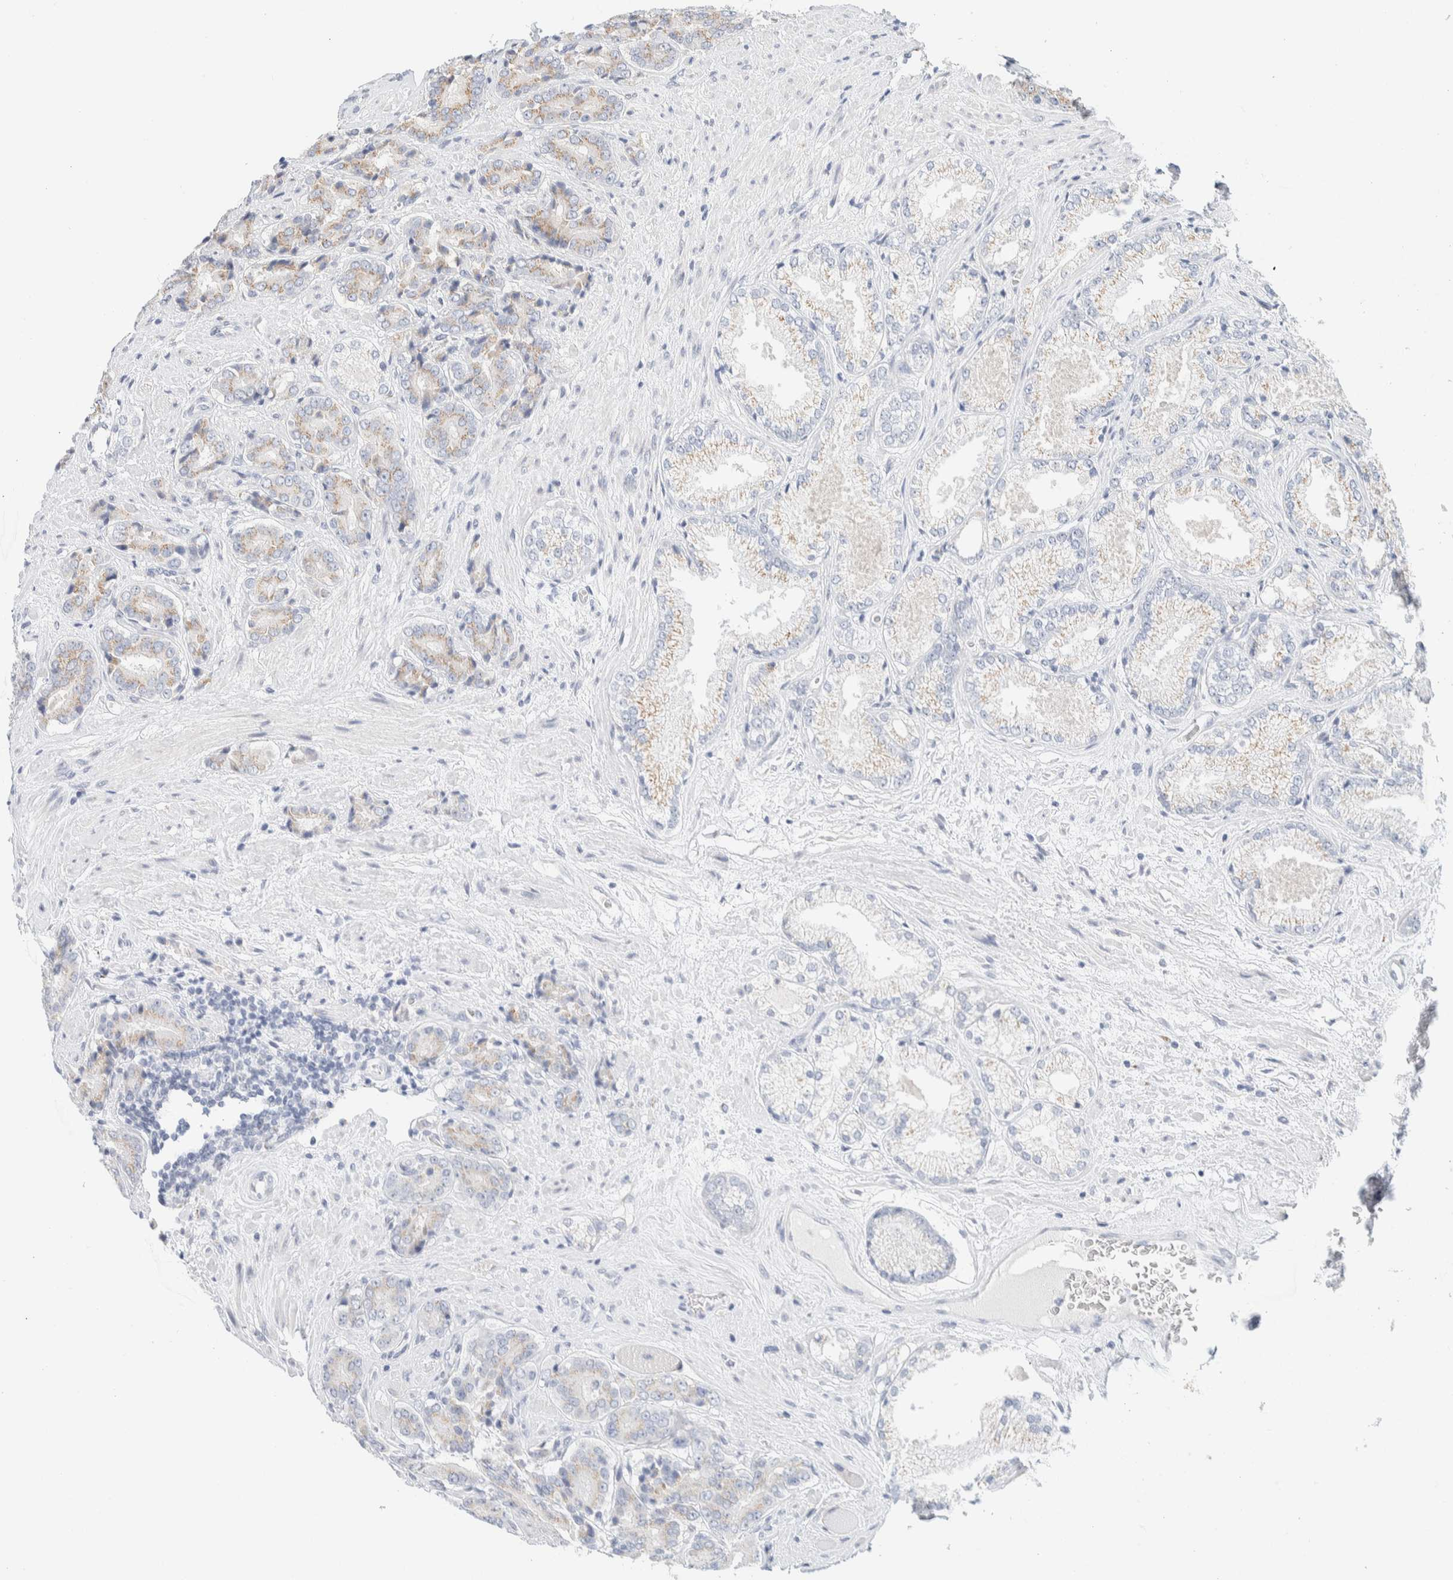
{"staining": {"intensity": "weak", "quantity": "25%-75%", "location": "cytoplasmic/membranous"}, "tissue": "prostate cancer", "cell_type": "Tumor cells", "image_type": "cancer", "snomed": [{"axis": "morphology", "description": "Adenocarcinoma, High grade"}, {"axis": "topography", "description": "Prostate"}], "caption": "The immunohistochemical stain highlights weak cytoplasmic/membranous positivity in tumor cells of prostate high-grade adenocarcinoma tissue.", "gene": "SPNS3", "patient": {"sex": "male", "age": 71}}